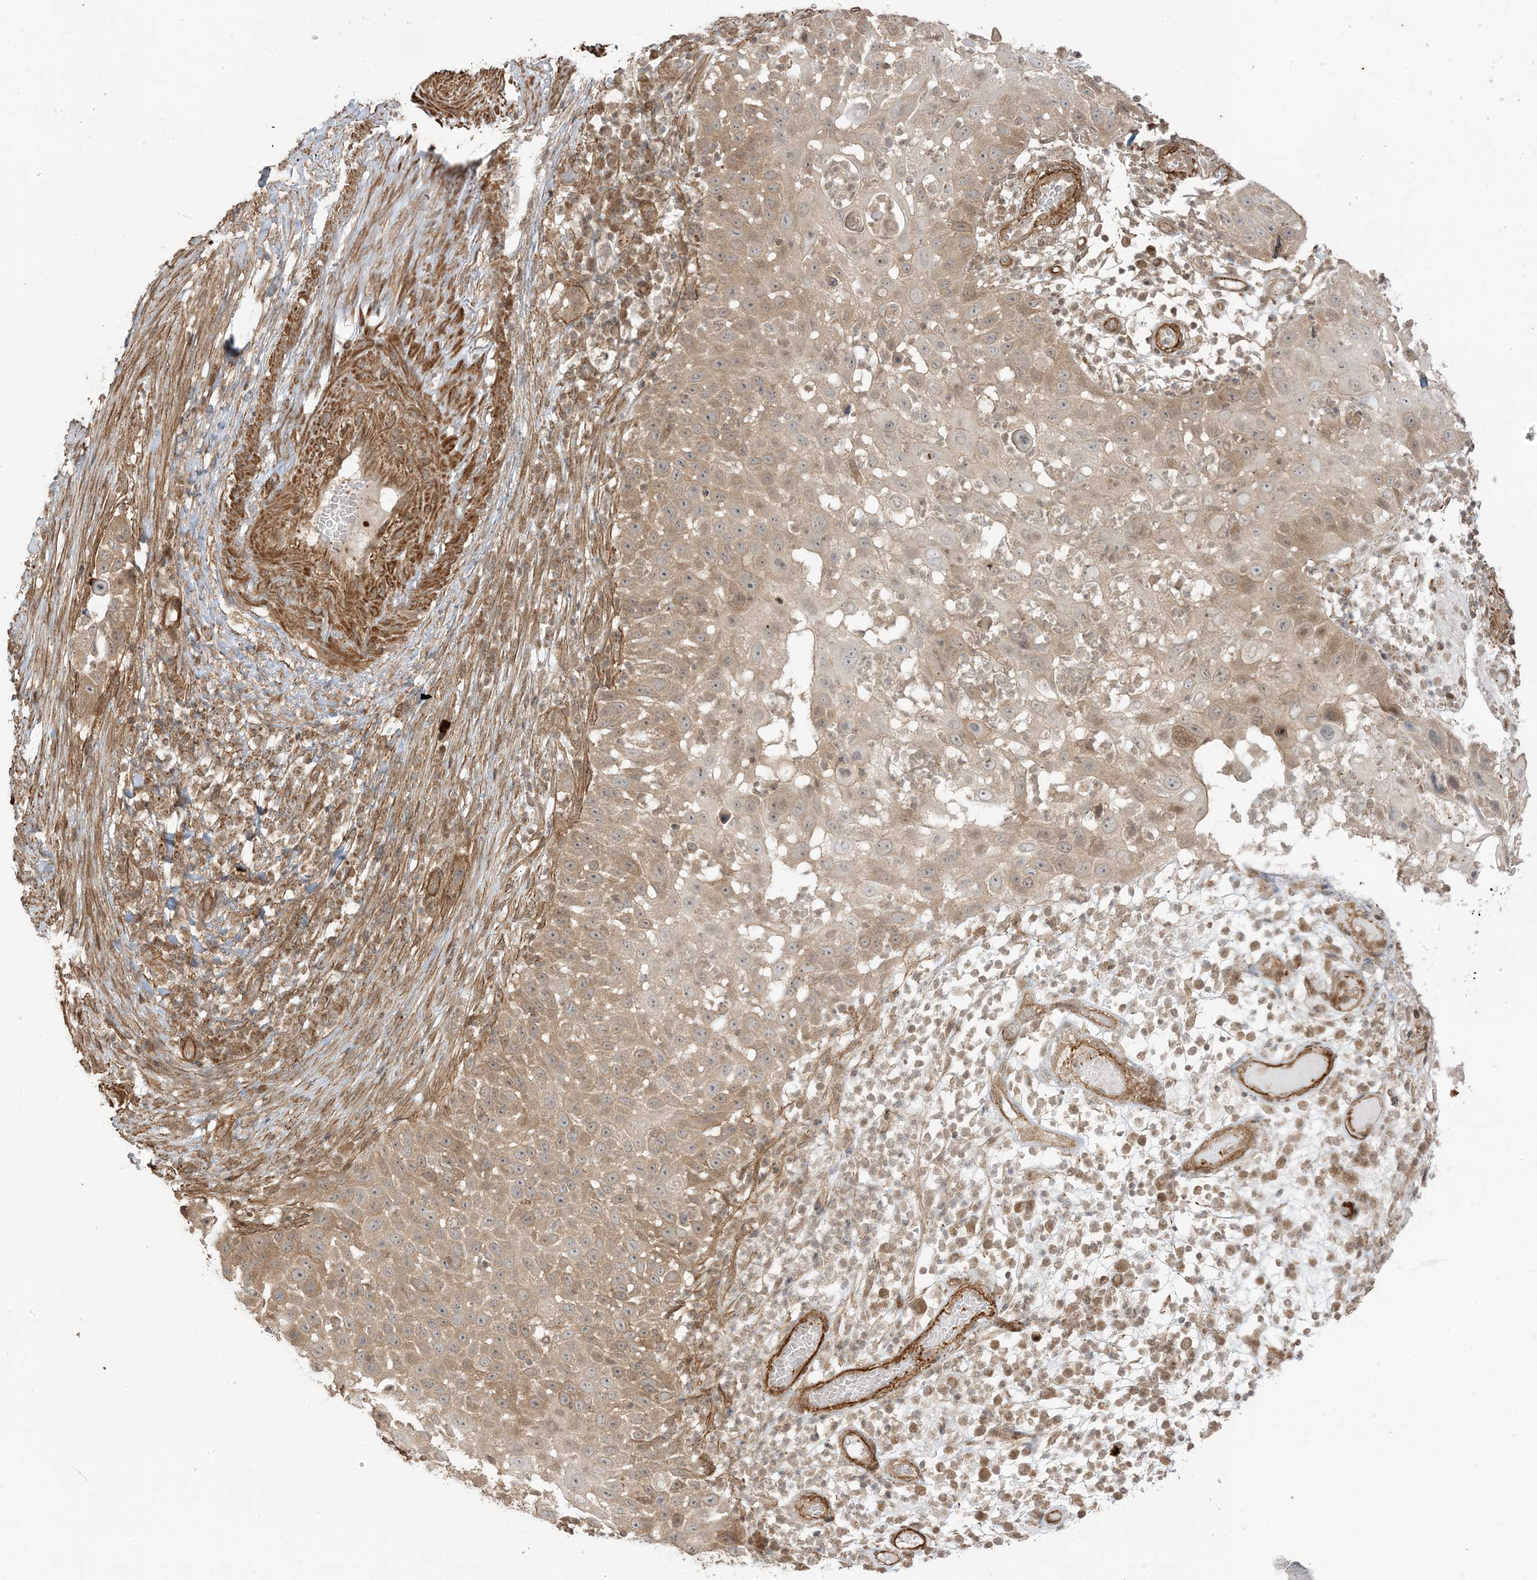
{"staining": {"intensity": "weak", "quantity": ">75%", "location": "cytoplasmic/membranous"}, "tissue": "skin cancer", "cell_type": "Tumor cells", "image_type": "cancer", "snomed": [{"axis": "morphology", "description": "Squamous cell carcinoma, NOS"}, {"axis": "topography", "description": "Skin"}], "caption": "Human skin squamous cell carcinoma stained with a brown dye demonstrates weak cytoplasmic/membranous positive positivity in approximately >75% of tumor cells.", "gene": "TBCC", "patient": {"sex": "female", "age": 44}}